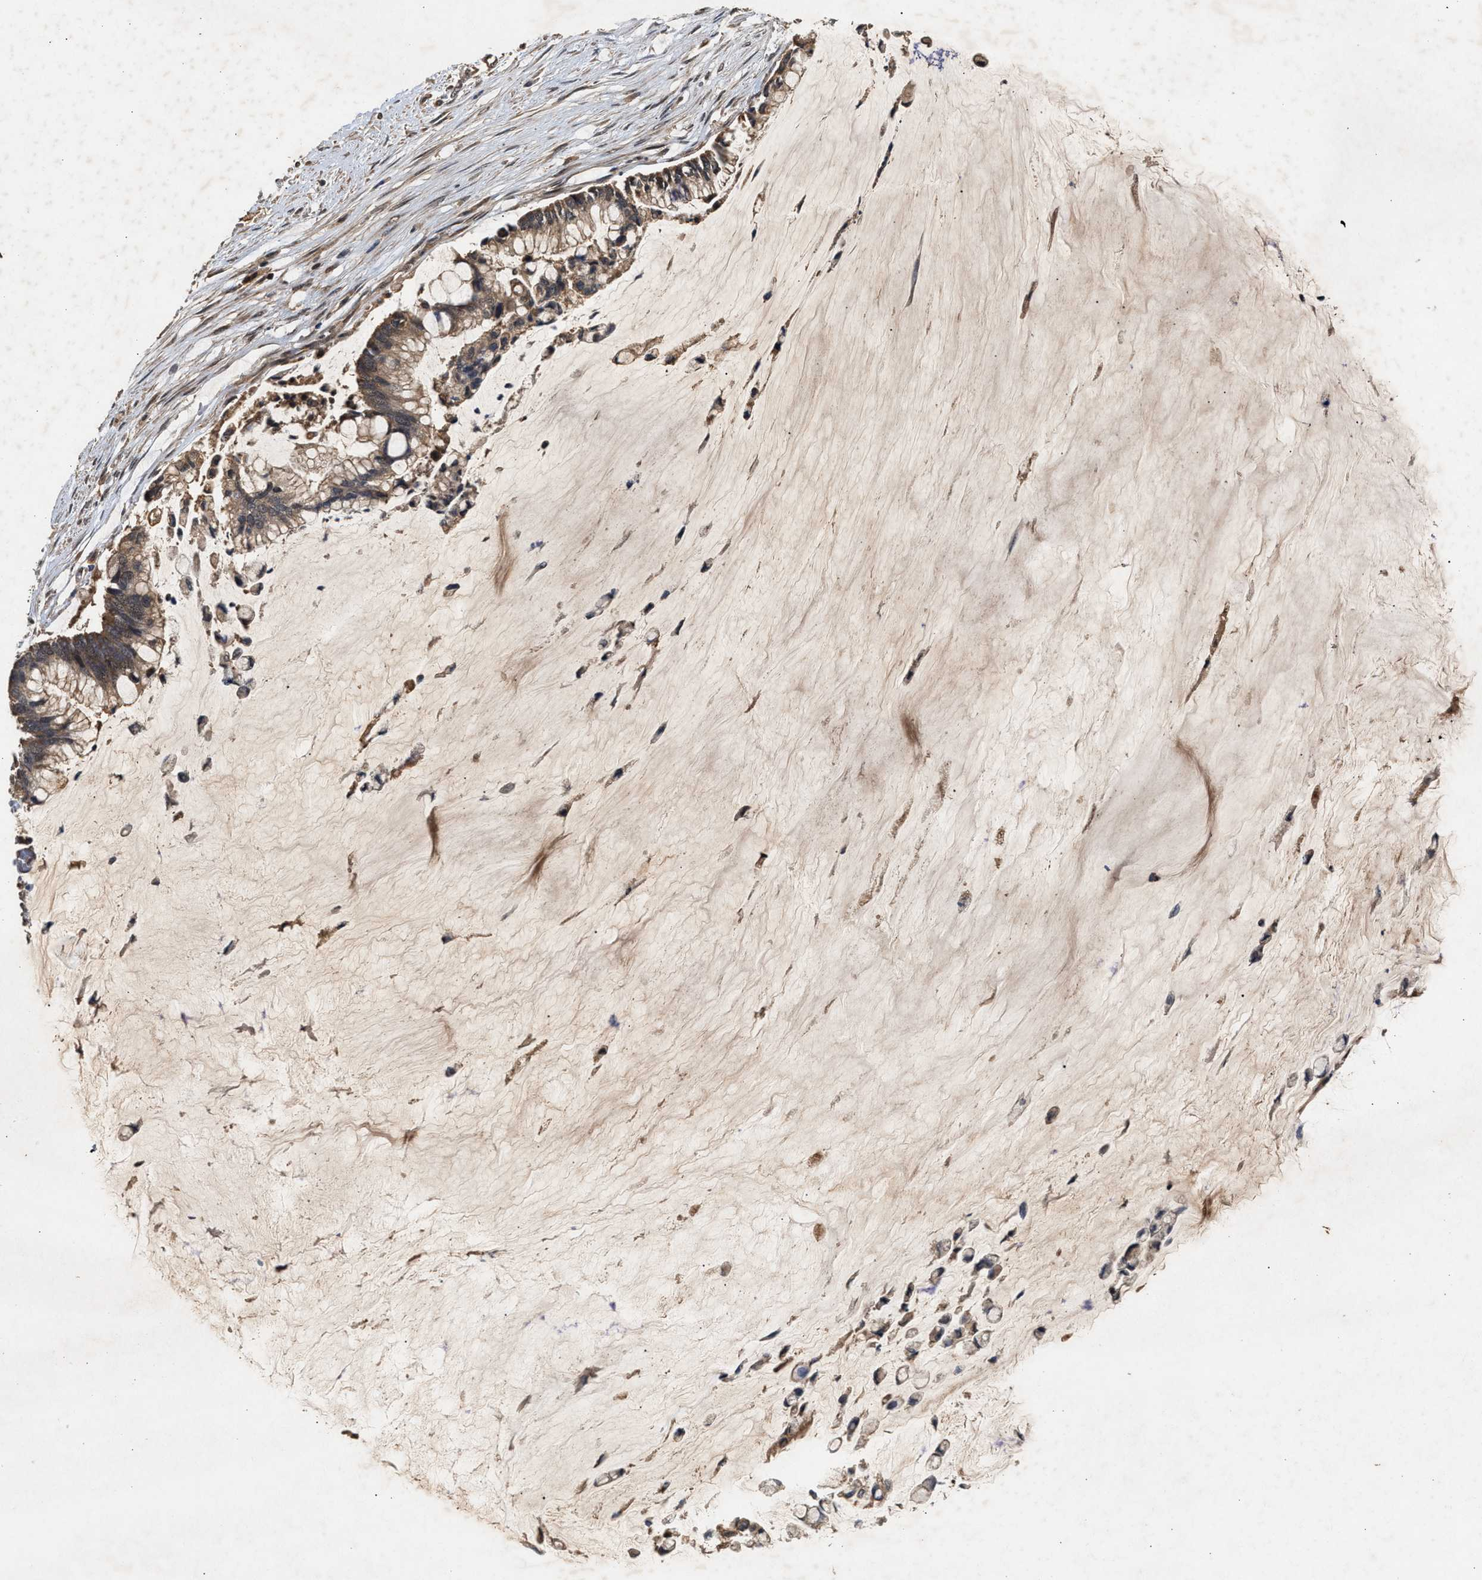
{"staining": {"intensity": "moderate", "quantity": ">75%", "location": "cytoplasmic/membranous"}, "tissue": "pancreatic cancer", "cell_type": "Tumor cells", "image_type": "cancer", "snomed": [{"axis": "morphology", "description": "Adenocarcinoma, NOS"}, {"axis": "topography", "description": "Pancreas"}], "caption": "Moderate cytoplasmic/membranous expression for a protein is identified in about >75% of tumor cells of pancreatic adenocarcinoma using immunohistochemistry.", "gene": "RUSC2", "patient": {"sex": "male", "age": 41}}